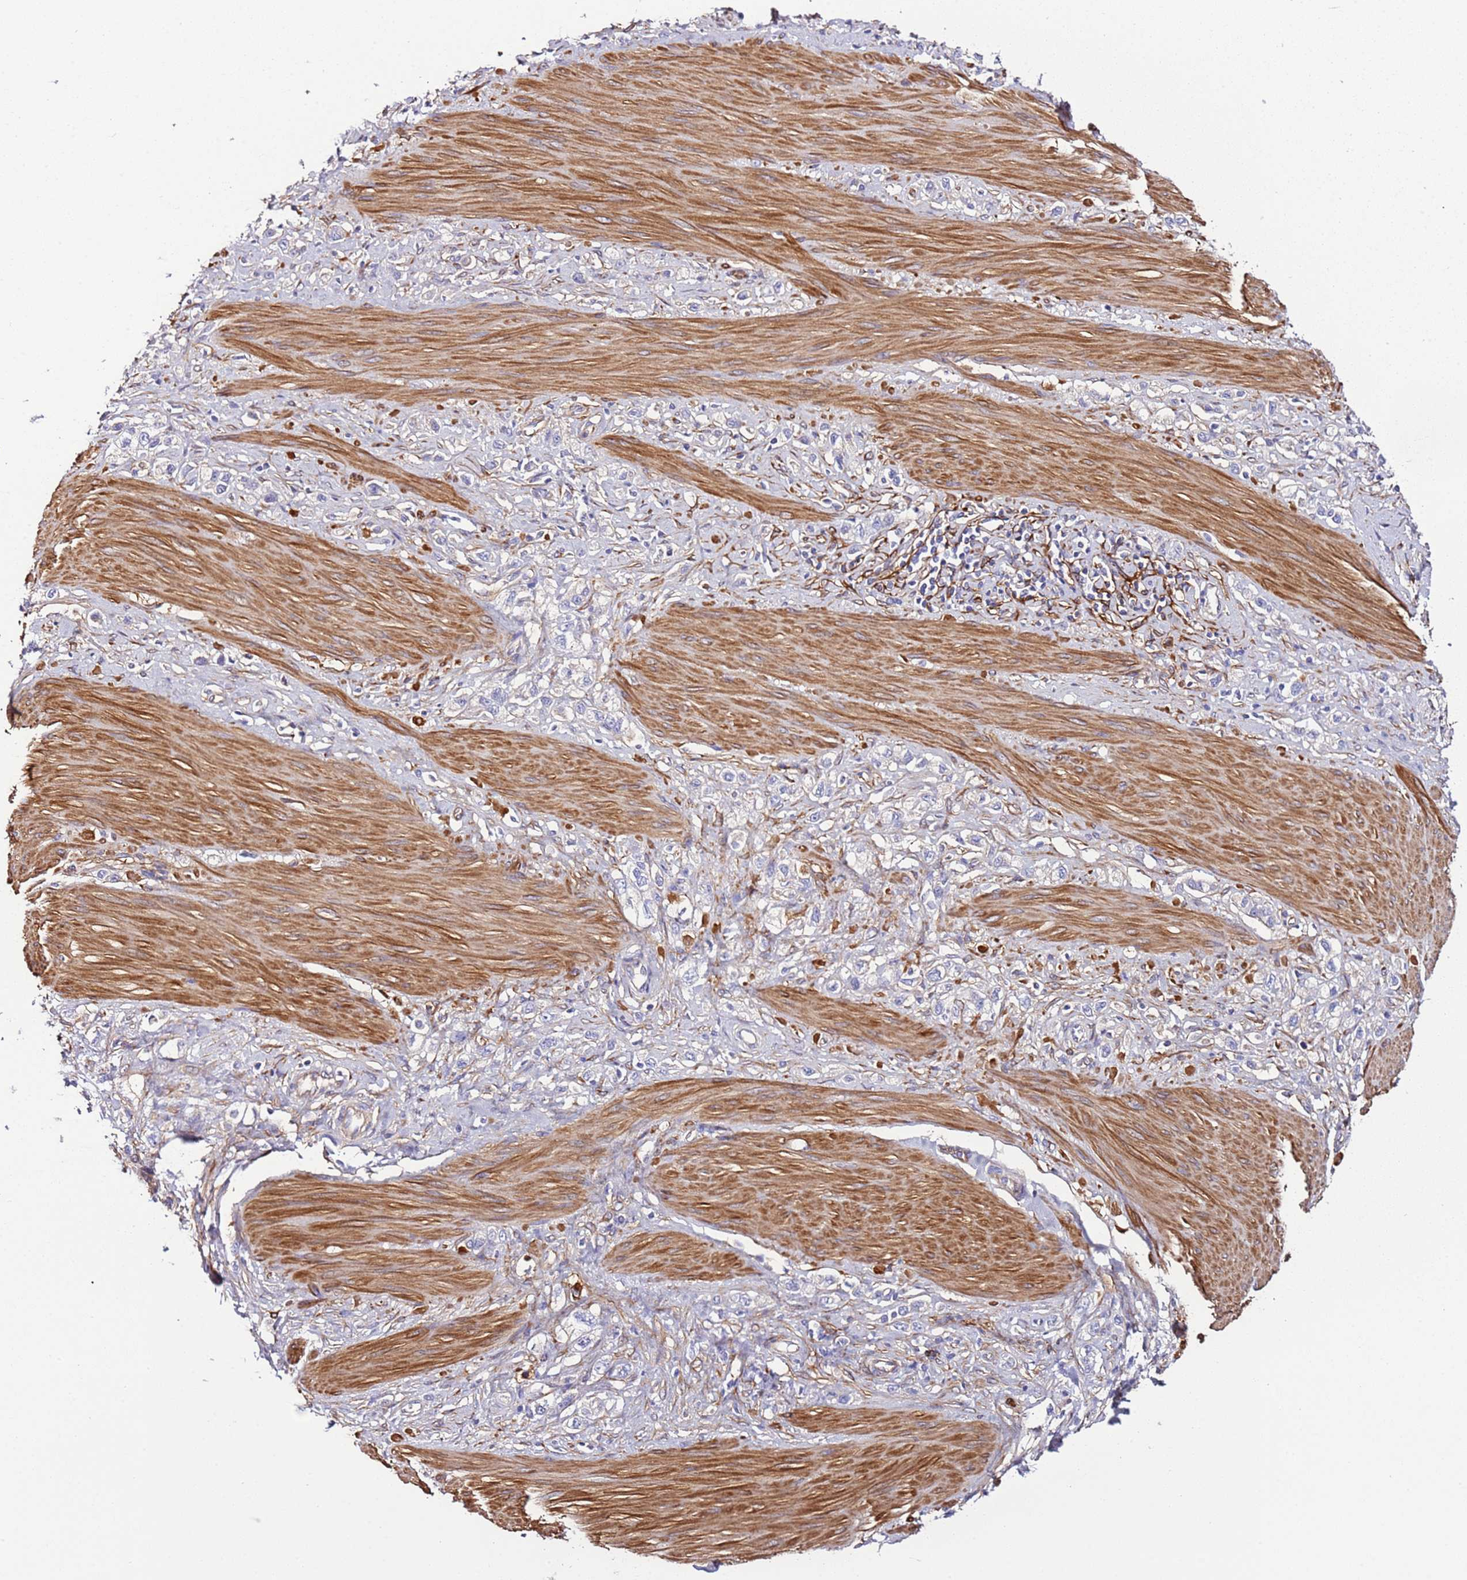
{"staining": {"intensity": "negative", "quantity": "none", "location": "none"}, "tissue": "stomach cancer", "cell_type": "Tumor cells", "image_type": "cancer", "snomed": [{"axis": "morphology", "description": "Adenocarcinoma, NOS"}, {"axis": "topography", "description": "Stomach"}], "caption": "Immunohistochemistry histopathology image of human stomach adenocarcinoma stained for a protein (brown), which reveals no staining in tumor cells.", "gene": "FAM174C", "patient": {"sex": "female", "age": 65}}